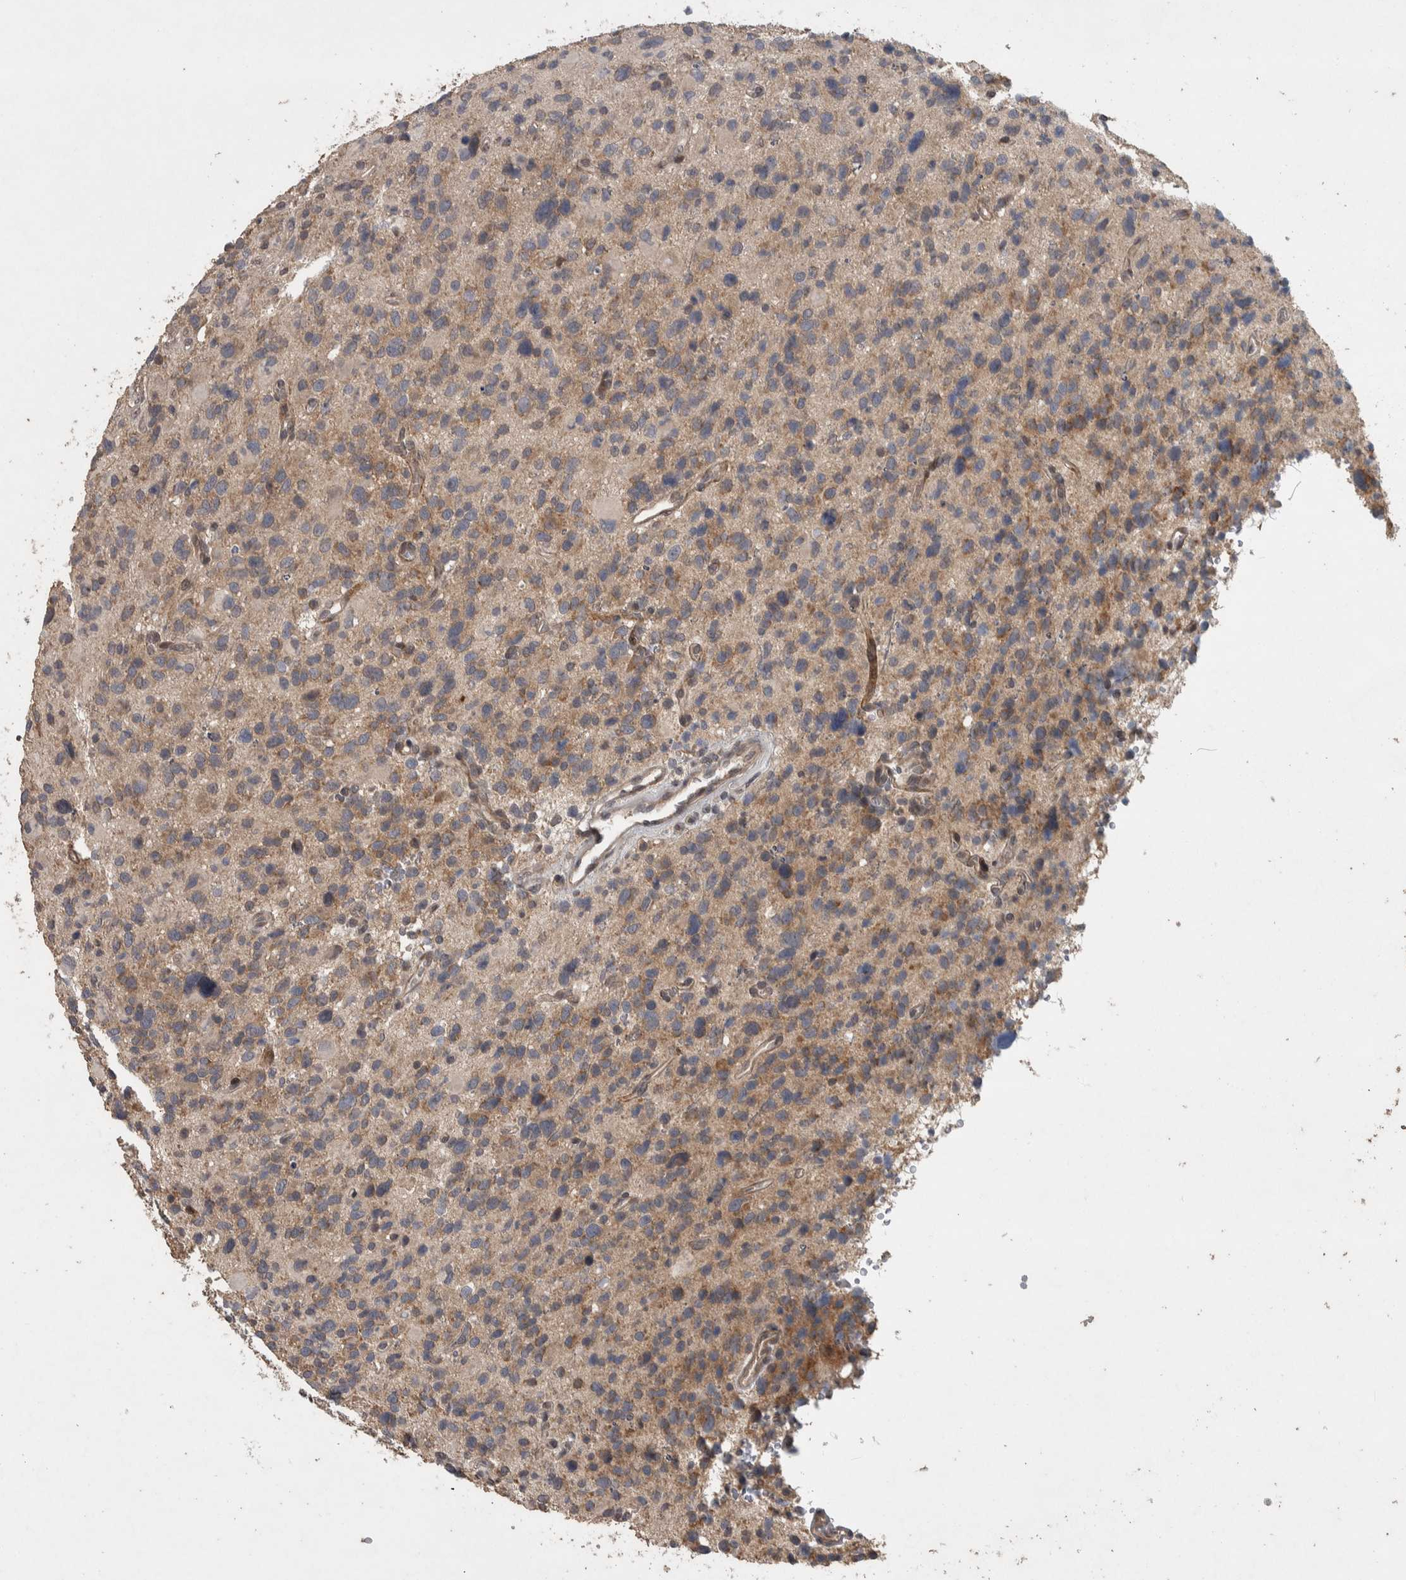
{"staining": {"intensity": "moderate", "quantity": ">75%", "location": "cytoplasmic/membranous"}, "tissue": "glioma", "cell_type": "Tumor cells", "image_type": "cancer", "snomed": [{"axis": "morphology", "description": "Glioma, malignant, High grade"}, {"axis": "topography", "description": "Brain"}], "caption": "Immunohistochemistry staining of malignant glioma (high-grade), which displays medium levels of moderate cytoplasmic/membranous staining in about >75% of tumor cells indicating moderate cytoplasmic/membranous protein positivity. The staining was performed using DAB (brown) for protein detection and nuclei were counterstained in hematoxylin (blue).", "gene": "ERAL1", "patient": {"sex": "male", "age": 48}}